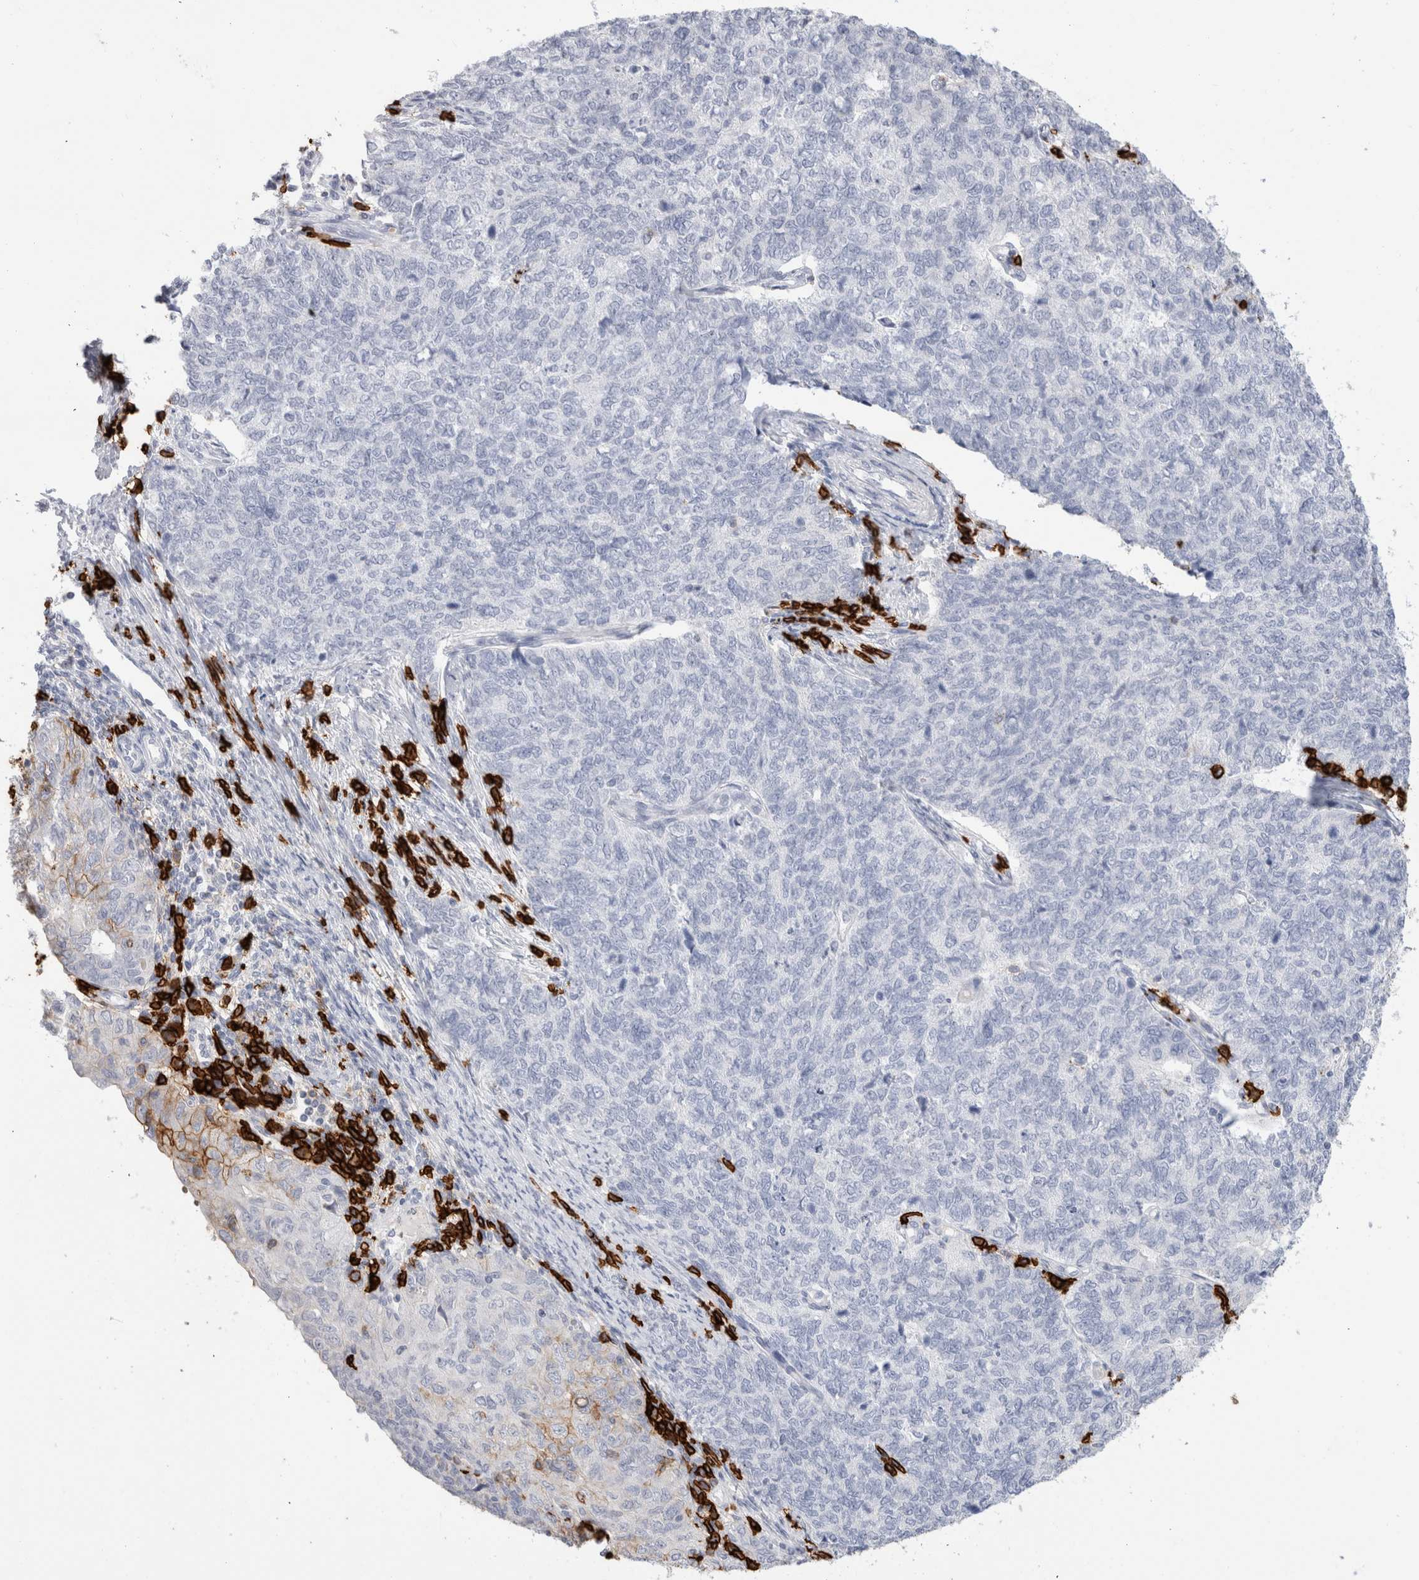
{"staining": {"intensity": "negative", "quantity": "none", "location": "none"}, "tissue": "cervical cancer", "cell_type": "Tumor cells", "image_type": "cancer", "snomed": [{"axis": "morphology", "description": "Squamous cell carcinoma, NOS"}, {"axis": "topography", "description": "Cervix"}], "caption": "High magnification brightfield microscopy of cervical squamous cell carcinoma stained with DAB (brown) and counterstained with hematoxylin (blue): tumor cells show no significant expression.", "gene": "CD38", "patient": {"sex": "female", "age": 63}}